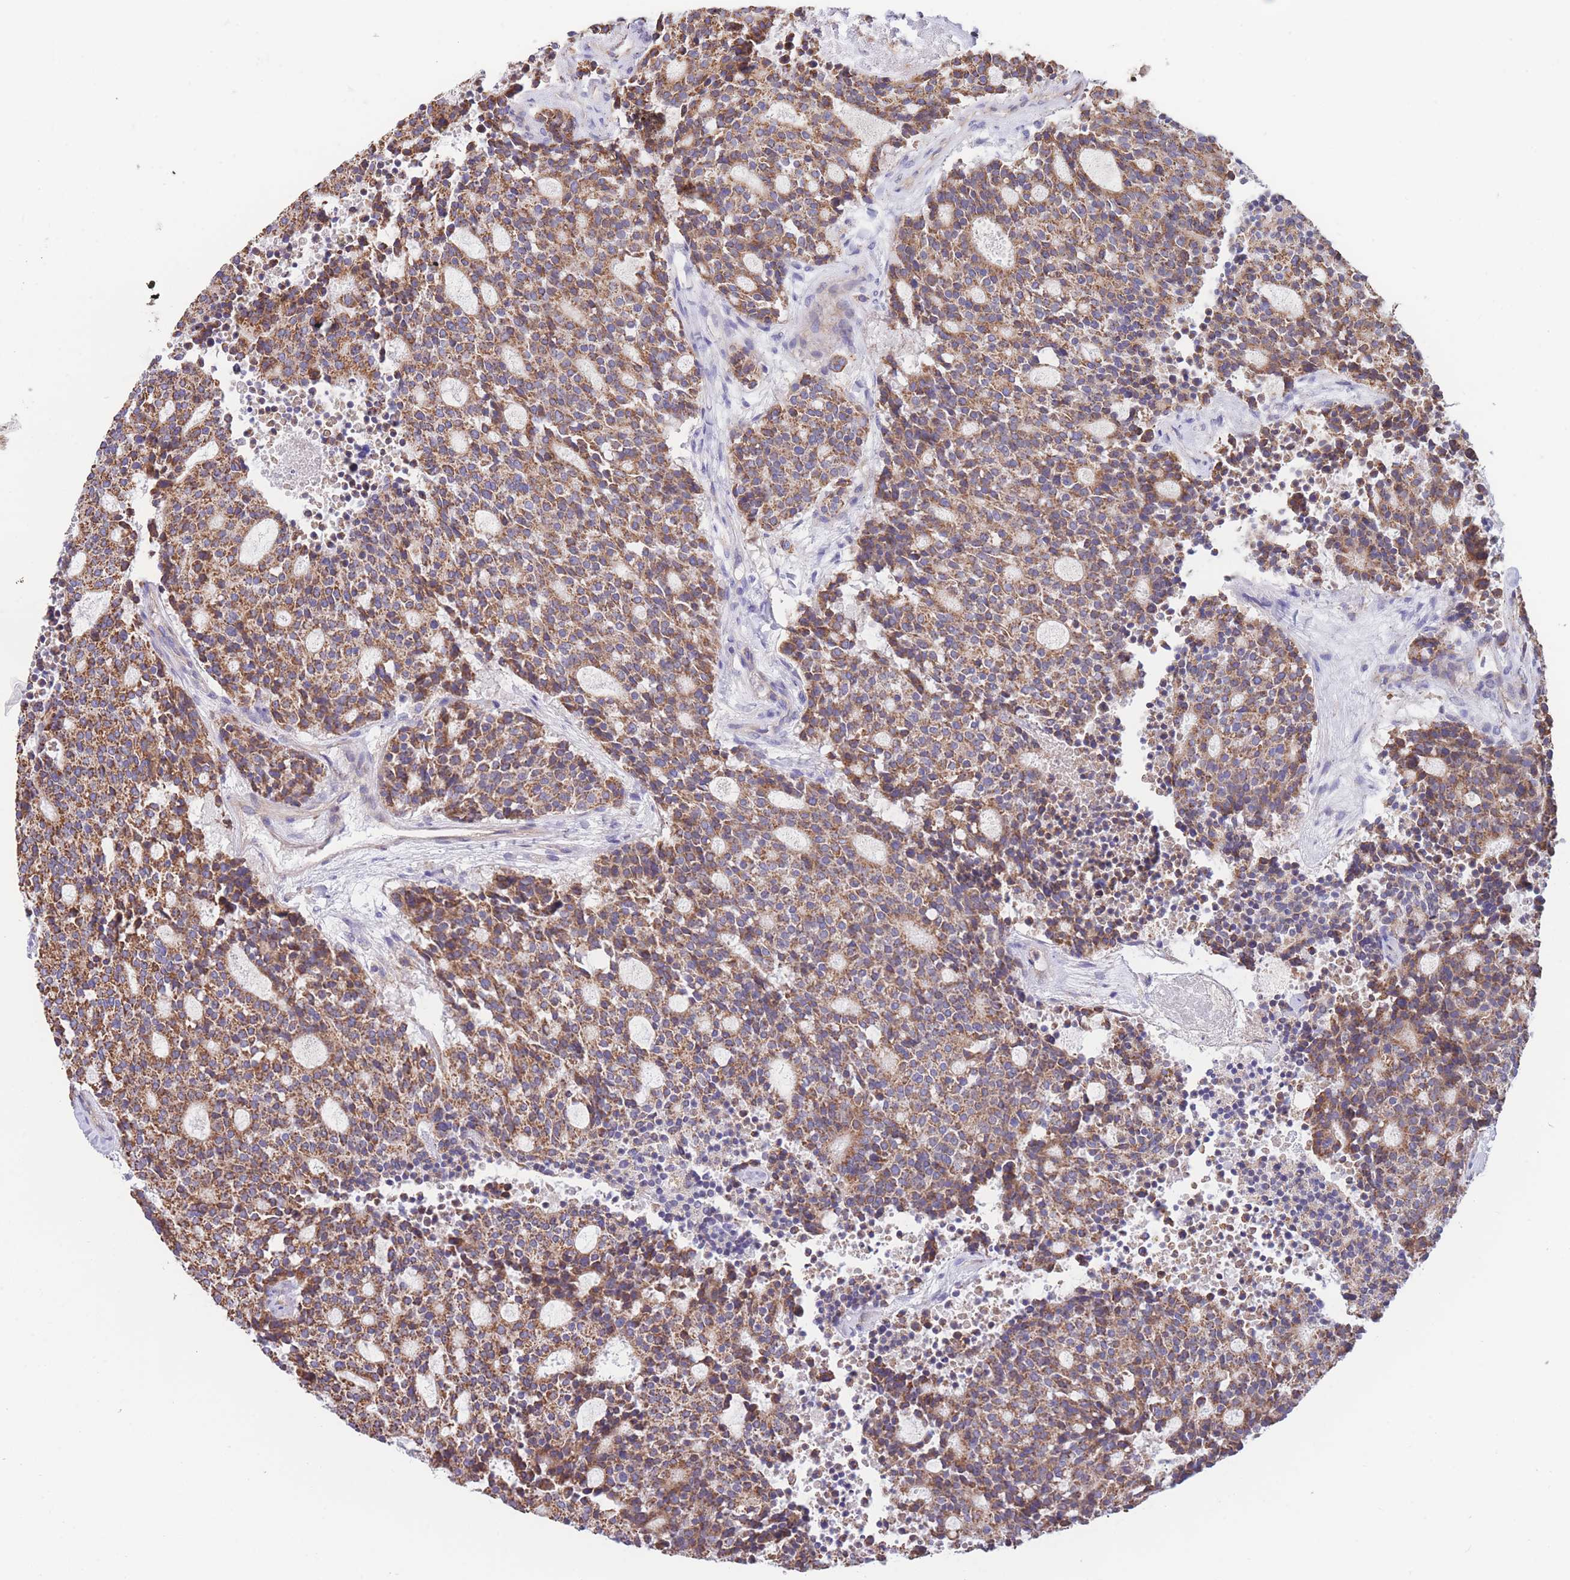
{"staining": {"intensity": "moderate", "quantity": ">75%", "location": "cytoplasmic/membranous"}, "tissue": "carcinoid", "cell_type": "Tumor cells", "image_type": "cancer", "snomed": [{"axis": "morphology", "description": "Carcinoid, malignant, NOS"}, {"axis": "topography", "description": "Pancreas"}], "caption": "This micrograph shows immunohistochemistry staining of carcinoid, with medium moderate cytoplasmic/membranous staining in approximately >75% of tumor cells.", "gene": "FKBP8", "patient": {"sex": "female", "age": 54}}